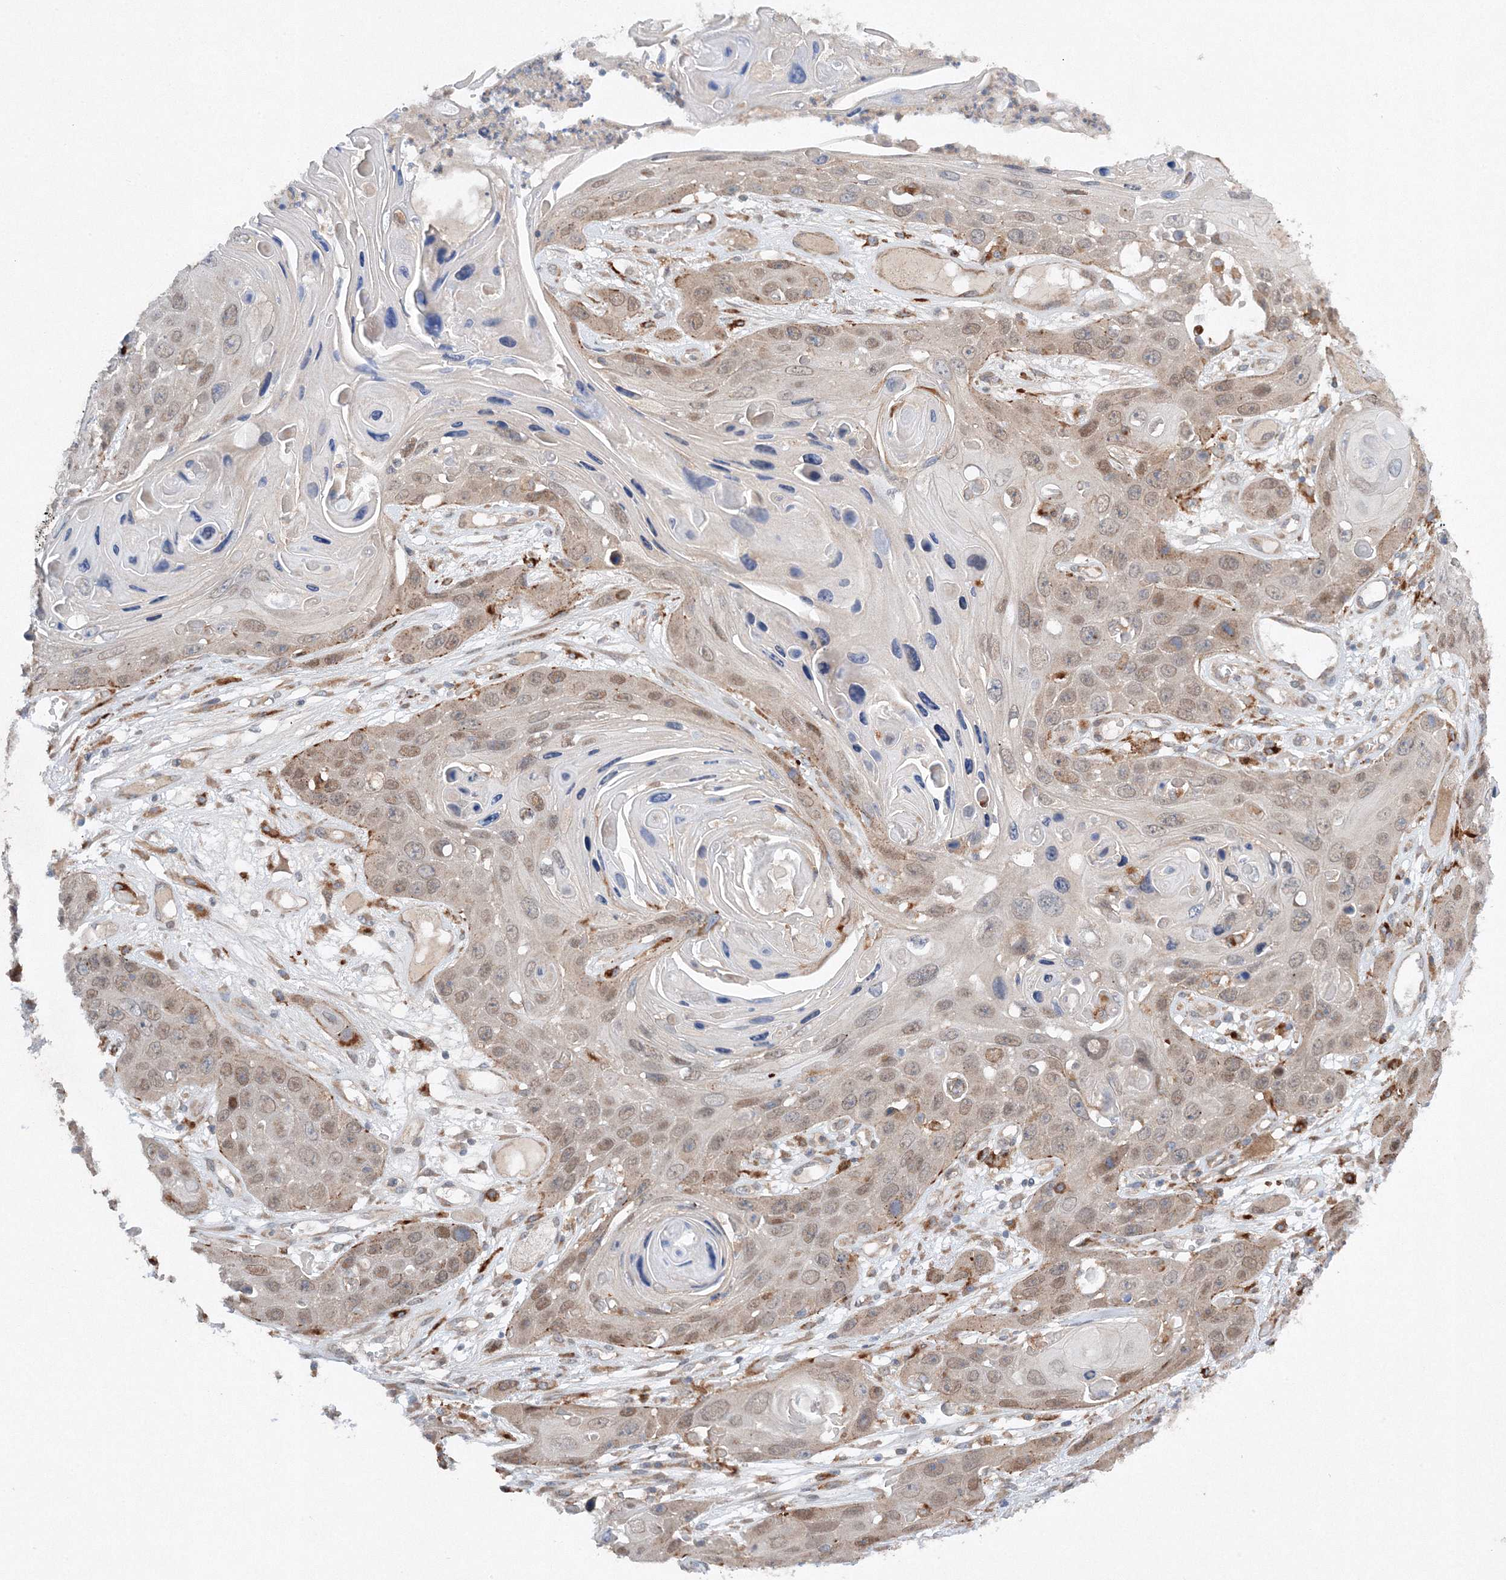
{"staining": {"intensity": "moderate", "quantity": "25%-75%", "location": "cytoplasmic/membranous,nuclear"}, "tissue": "skin cancer", "cell_type": "Tumor cells", "image_type": "cancer", "snomed": [{"axis": "morphology", "description": "Squamous cell carcinoma, NOS"}, {"axis": "topography", "description": "Skin"}], "caption": "IHC histopathology image of neoplastic tissue: human skin cancer (squamous cell carcinoma) stained using immunohistochemistry displays medium levels of moderate protein expression localized specifically in the cytoplasmic/membranous and nuclear of tumor cells, appearing as a cytoplasmic/membranous and nuclear brown color.", "gene": "SLC36A1", "patient": {"sex": "male", "age": 55}}